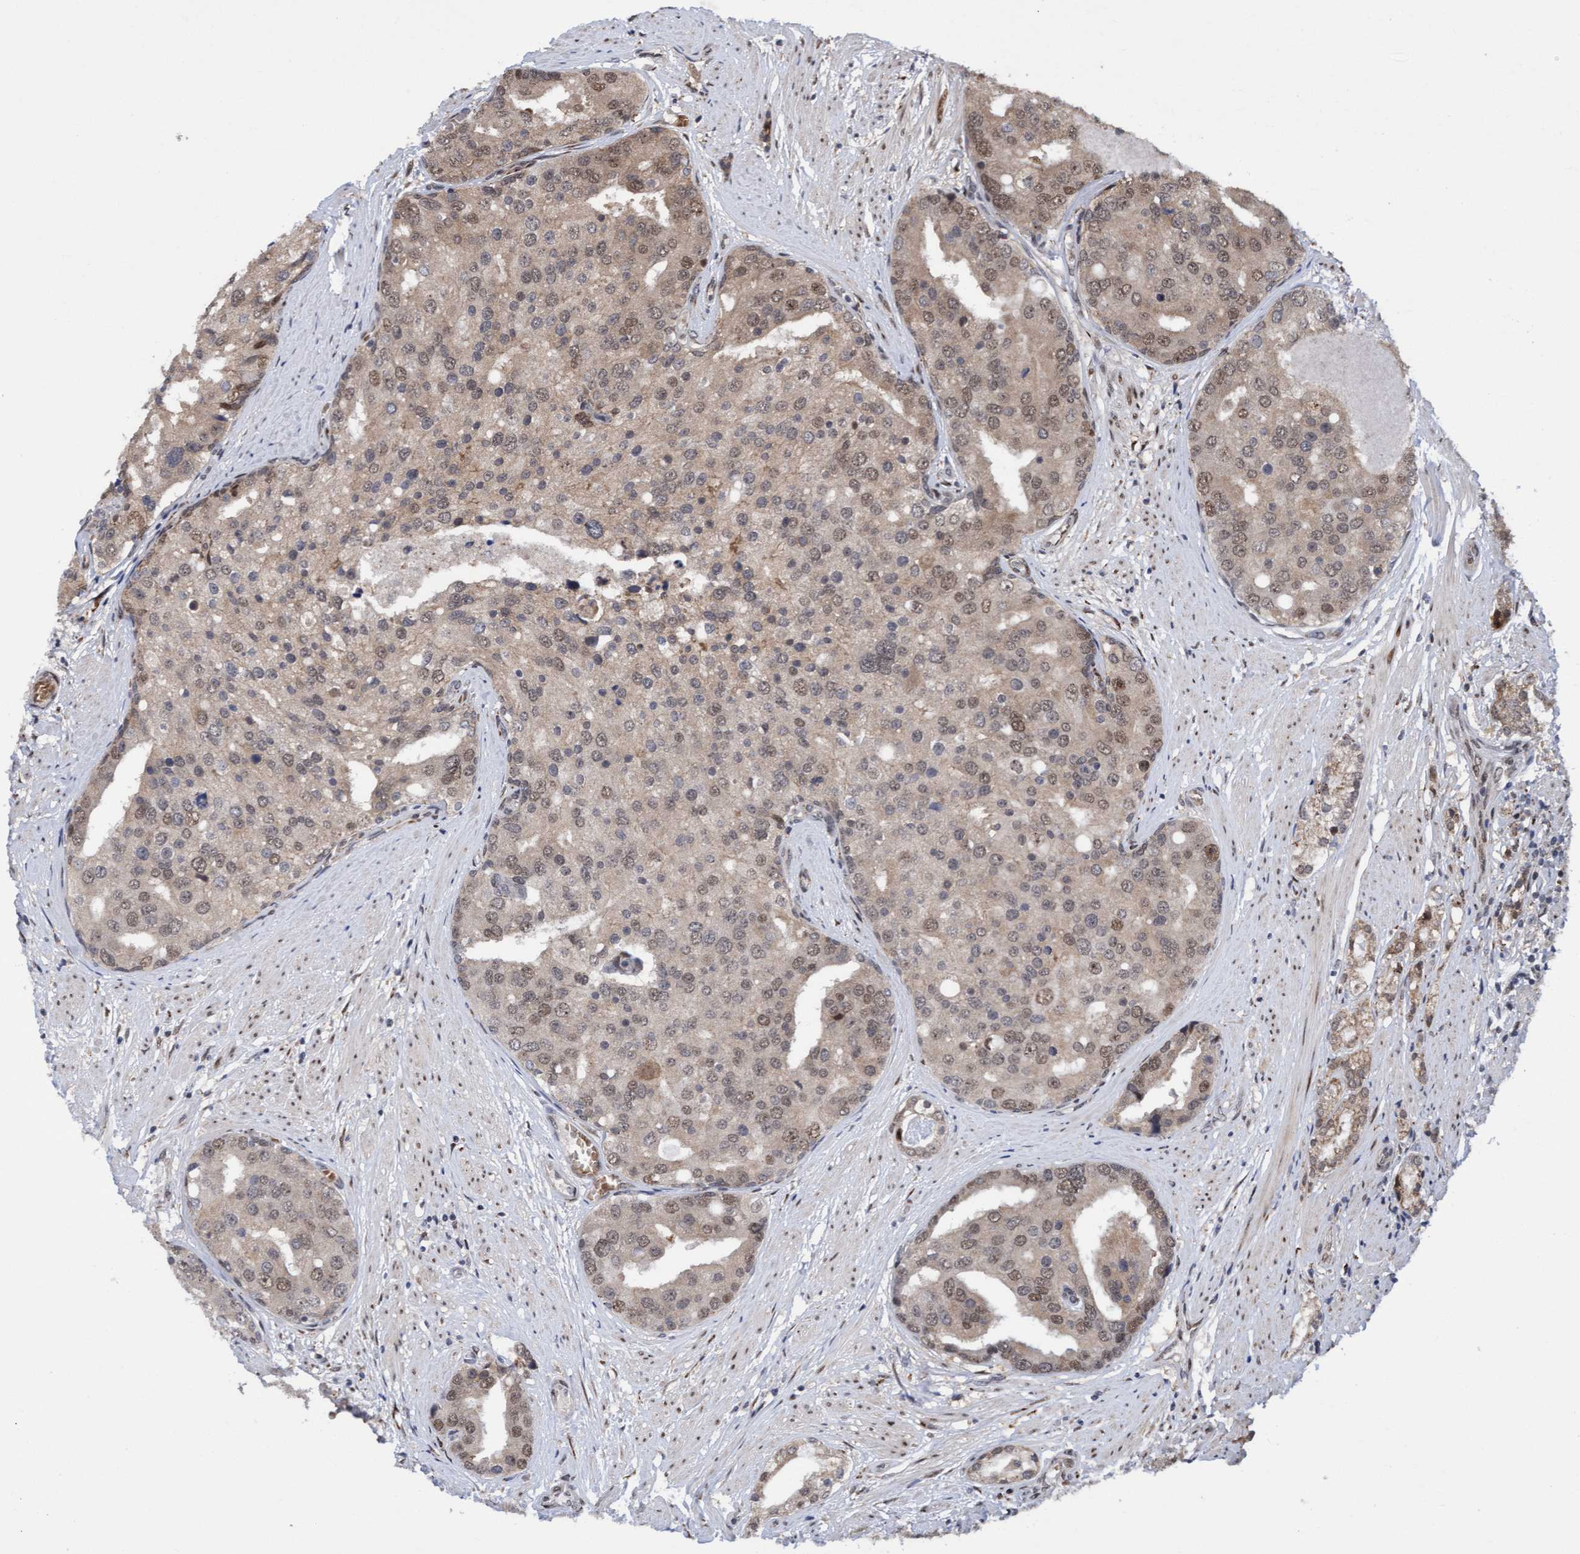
{"staining": {"intensity": "moderate", "quantity": "25%-75%", "location": "cytoplasmic/membranous,nuclear"}, "tissue": "prostate cancer", "cell_type": "Tumor cells", "image_type": "cancer", "snomed": [{"axis": "morphology", "description": "Adenocarcinoma, High grade"}, {"axis": "topography", "description": "Prostate"}], "caption": "An IHC histopathology image of tumor tissue is shown. Protein staining in brown highlights moderate cytoplasmic/membranous and nuclear positivity in prostate cancer (high-grade adenocarcinoma) within tumor cells.", "gene": "TANC2", "patient": {"sex": "male", "age": 50}}